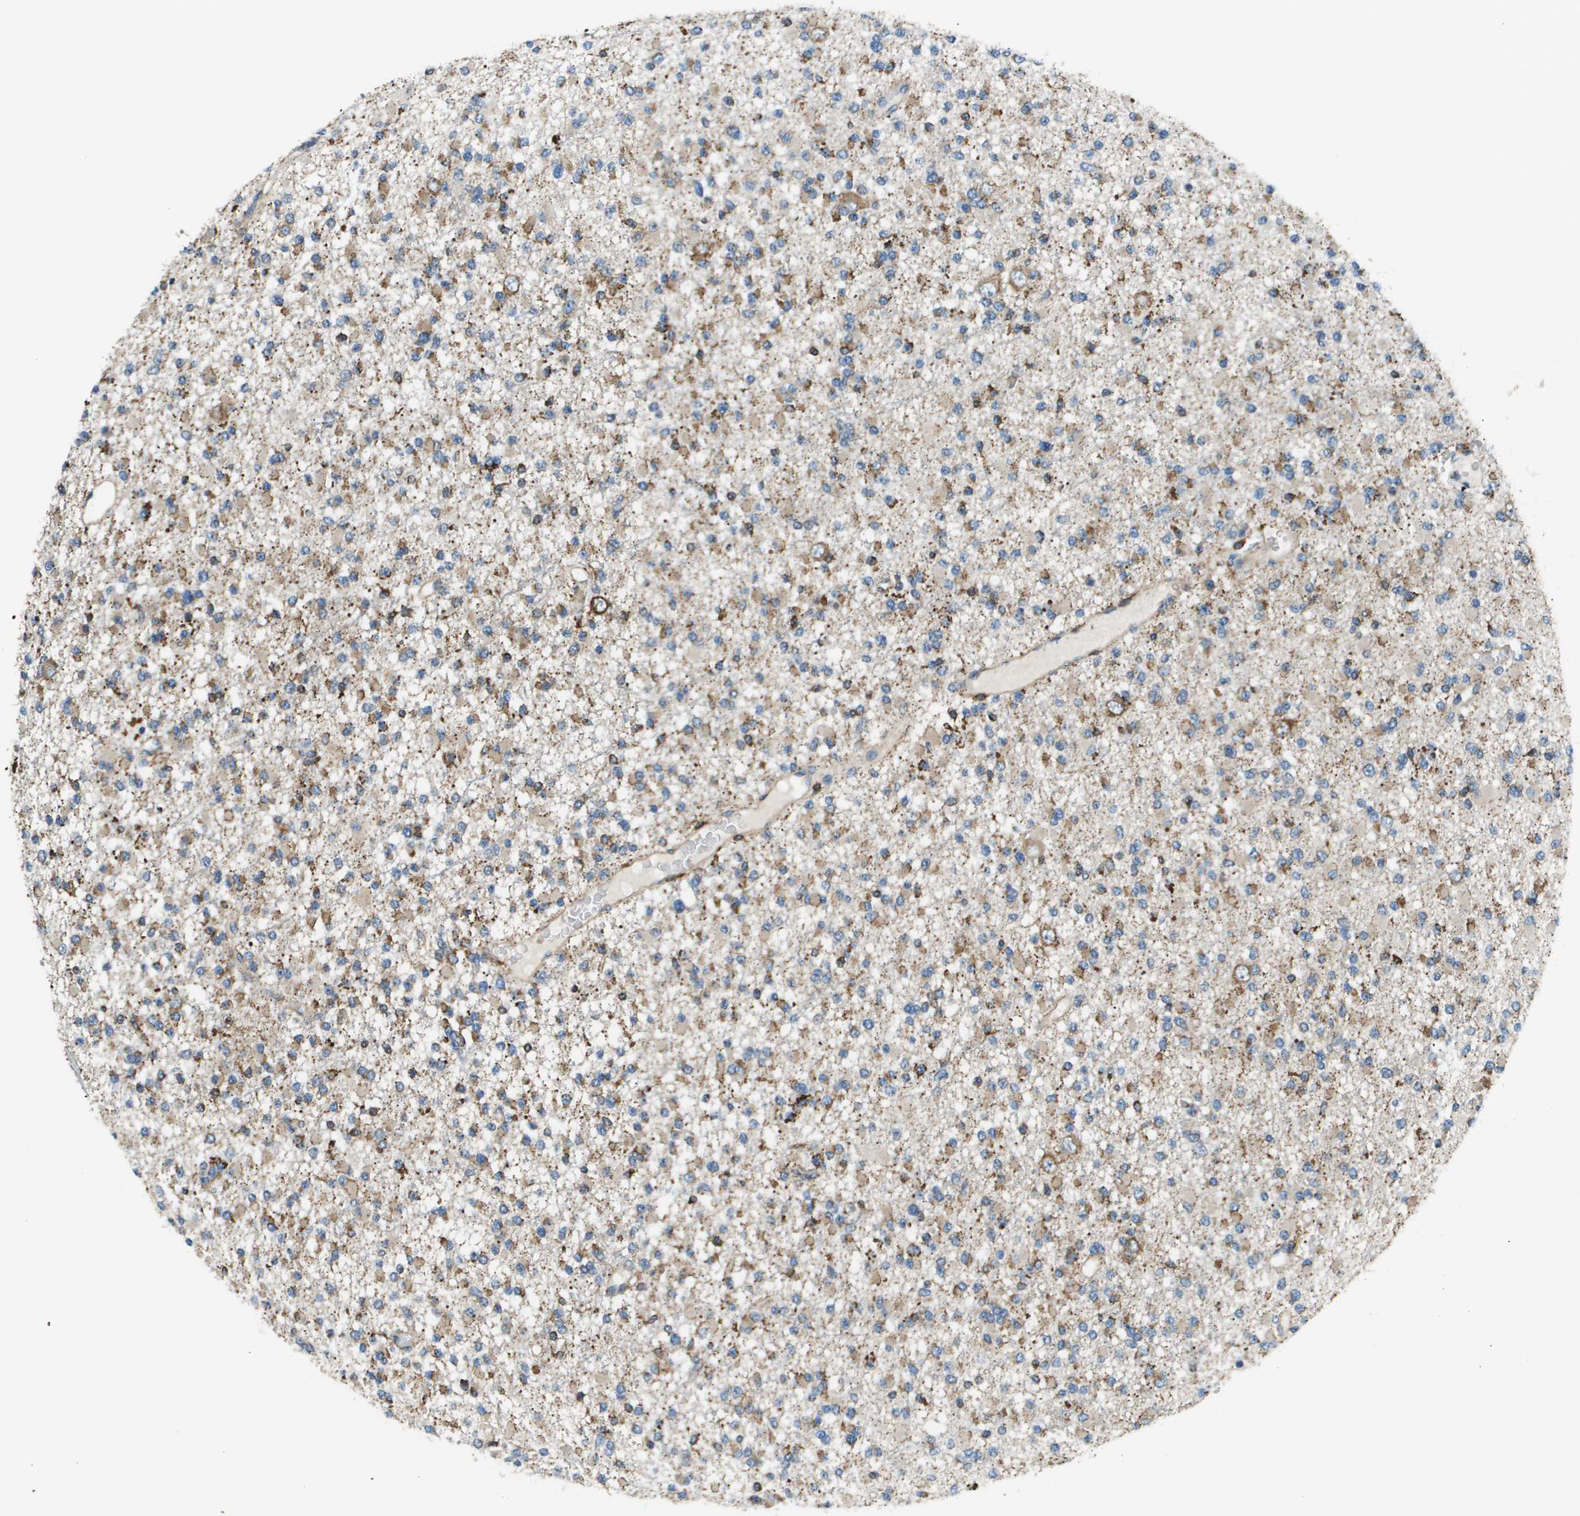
{"staining": {"intensity": "moderate", "quantity": "25%-75%", "location": "cytoplasmic/membranous"}, "tissue": "glioma", "cell_type": "Tumor cells", "image_type": "cancer", "snomed": [{"axis": "morphology", "description": "Glioma, malignant, Low grade"}, {"axis": "topography", "description": "Brain"}], "caption": "Protein staining displays moderate cytoplasmic/membranous staining in approximately 25%-75% of tumor cells in low-grade glioma (malignant). Nuclei are stained in blue.", "gene": "CNPY3", "patient": {"sex": "female", "age": 22}}